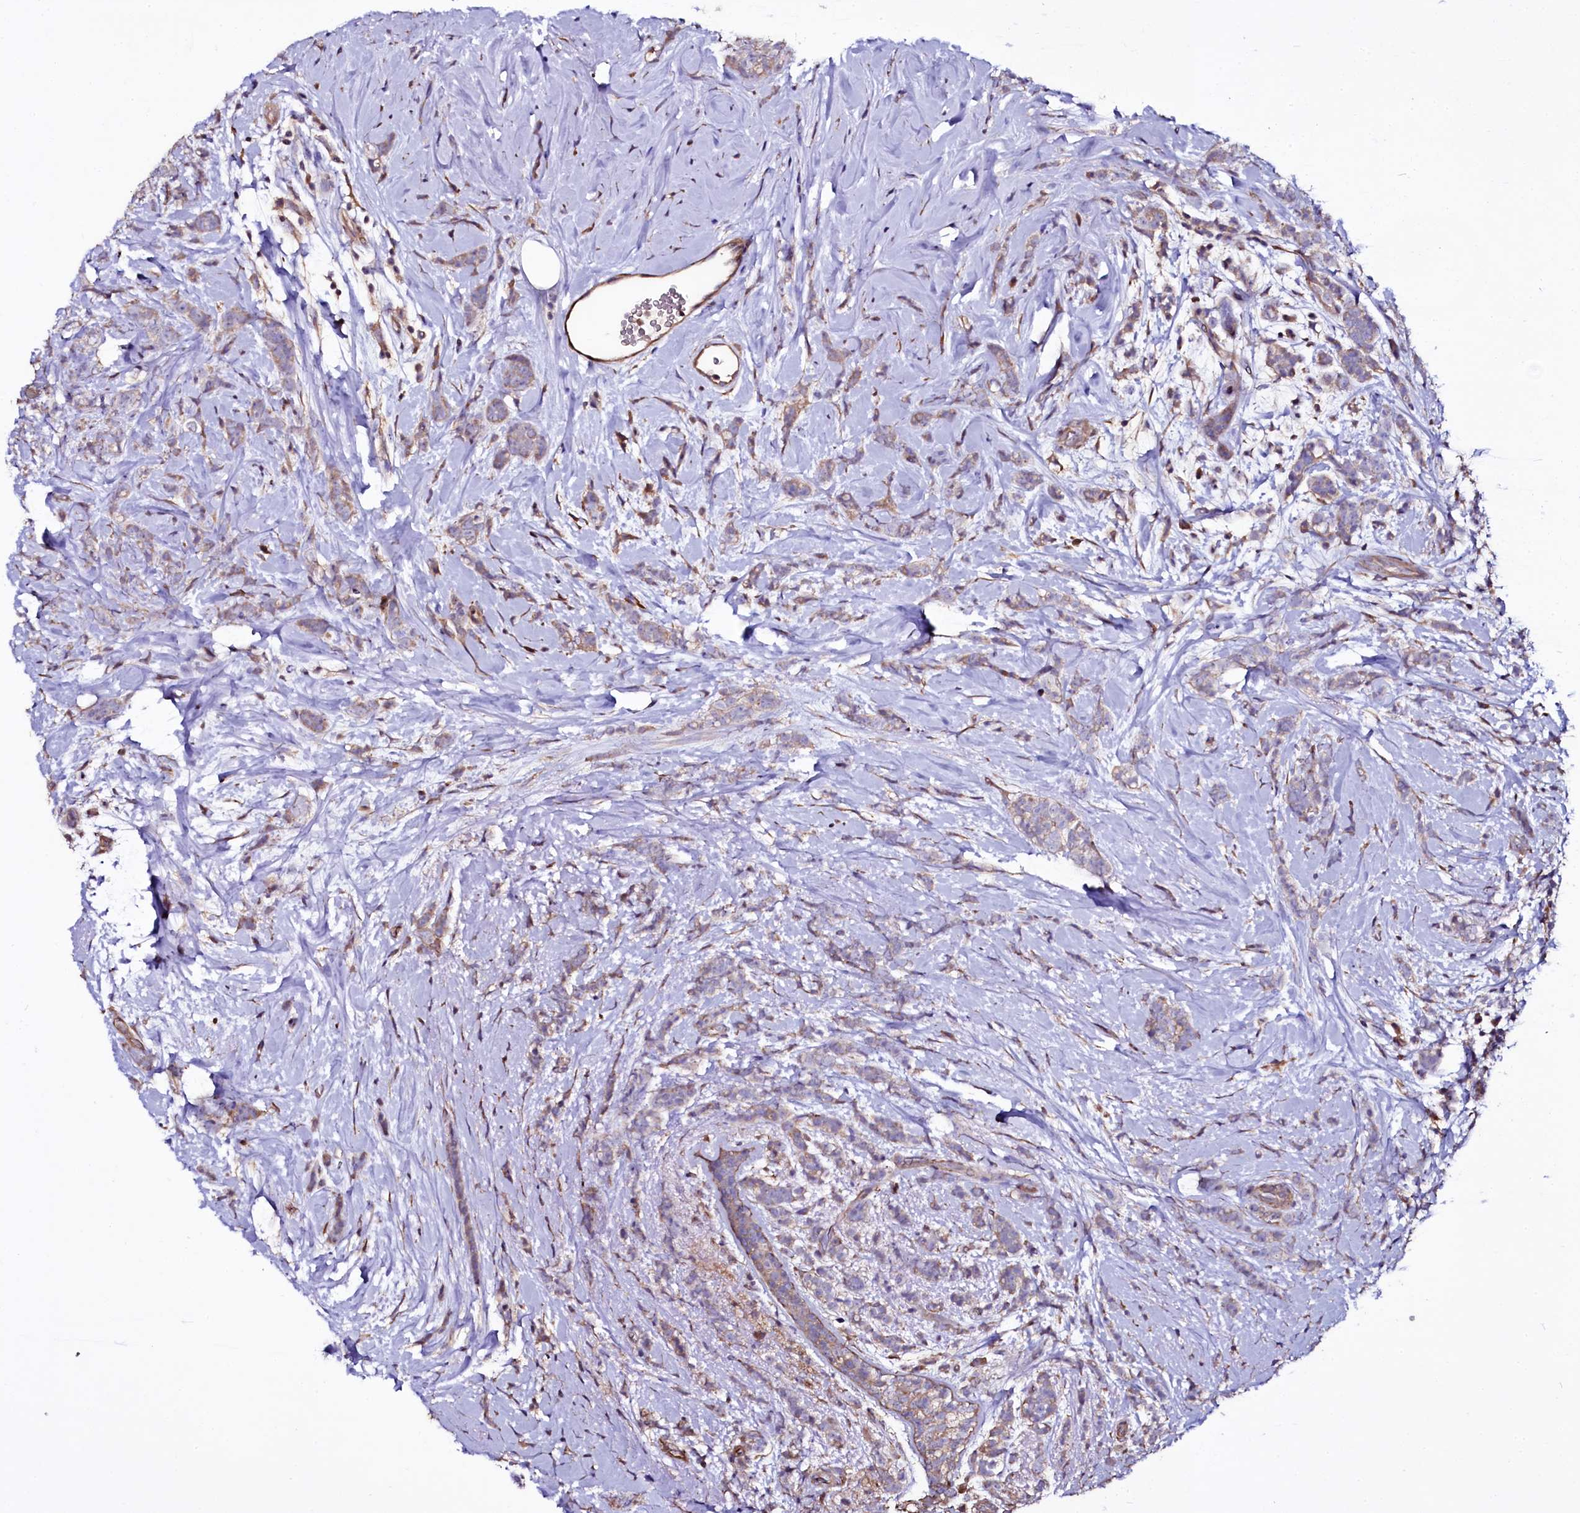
{"staining": {"intensity": "weak", "quantity": "25%-75%", "location": "cytoplasmic/membranous"}, "tissue": "breast cancer", "cell_type": "Tumor cells", "image_type": "cancer", "snomed": [{"axis": "morphology", "description": "Lobular carcinoma"}, {"axis": "topography", "description": "Breast"}], "caption": "A high-resolution photomicrograph shows immunohistochemistry (IHC) staining of breast cancer (lobular carcinoma), which exhibits weak cytoplasmic/membranous expression in approximately 25%-75% of tumor cells.", "gene": "WIPF3", "patient": {"sex": "female", "age": 58}}